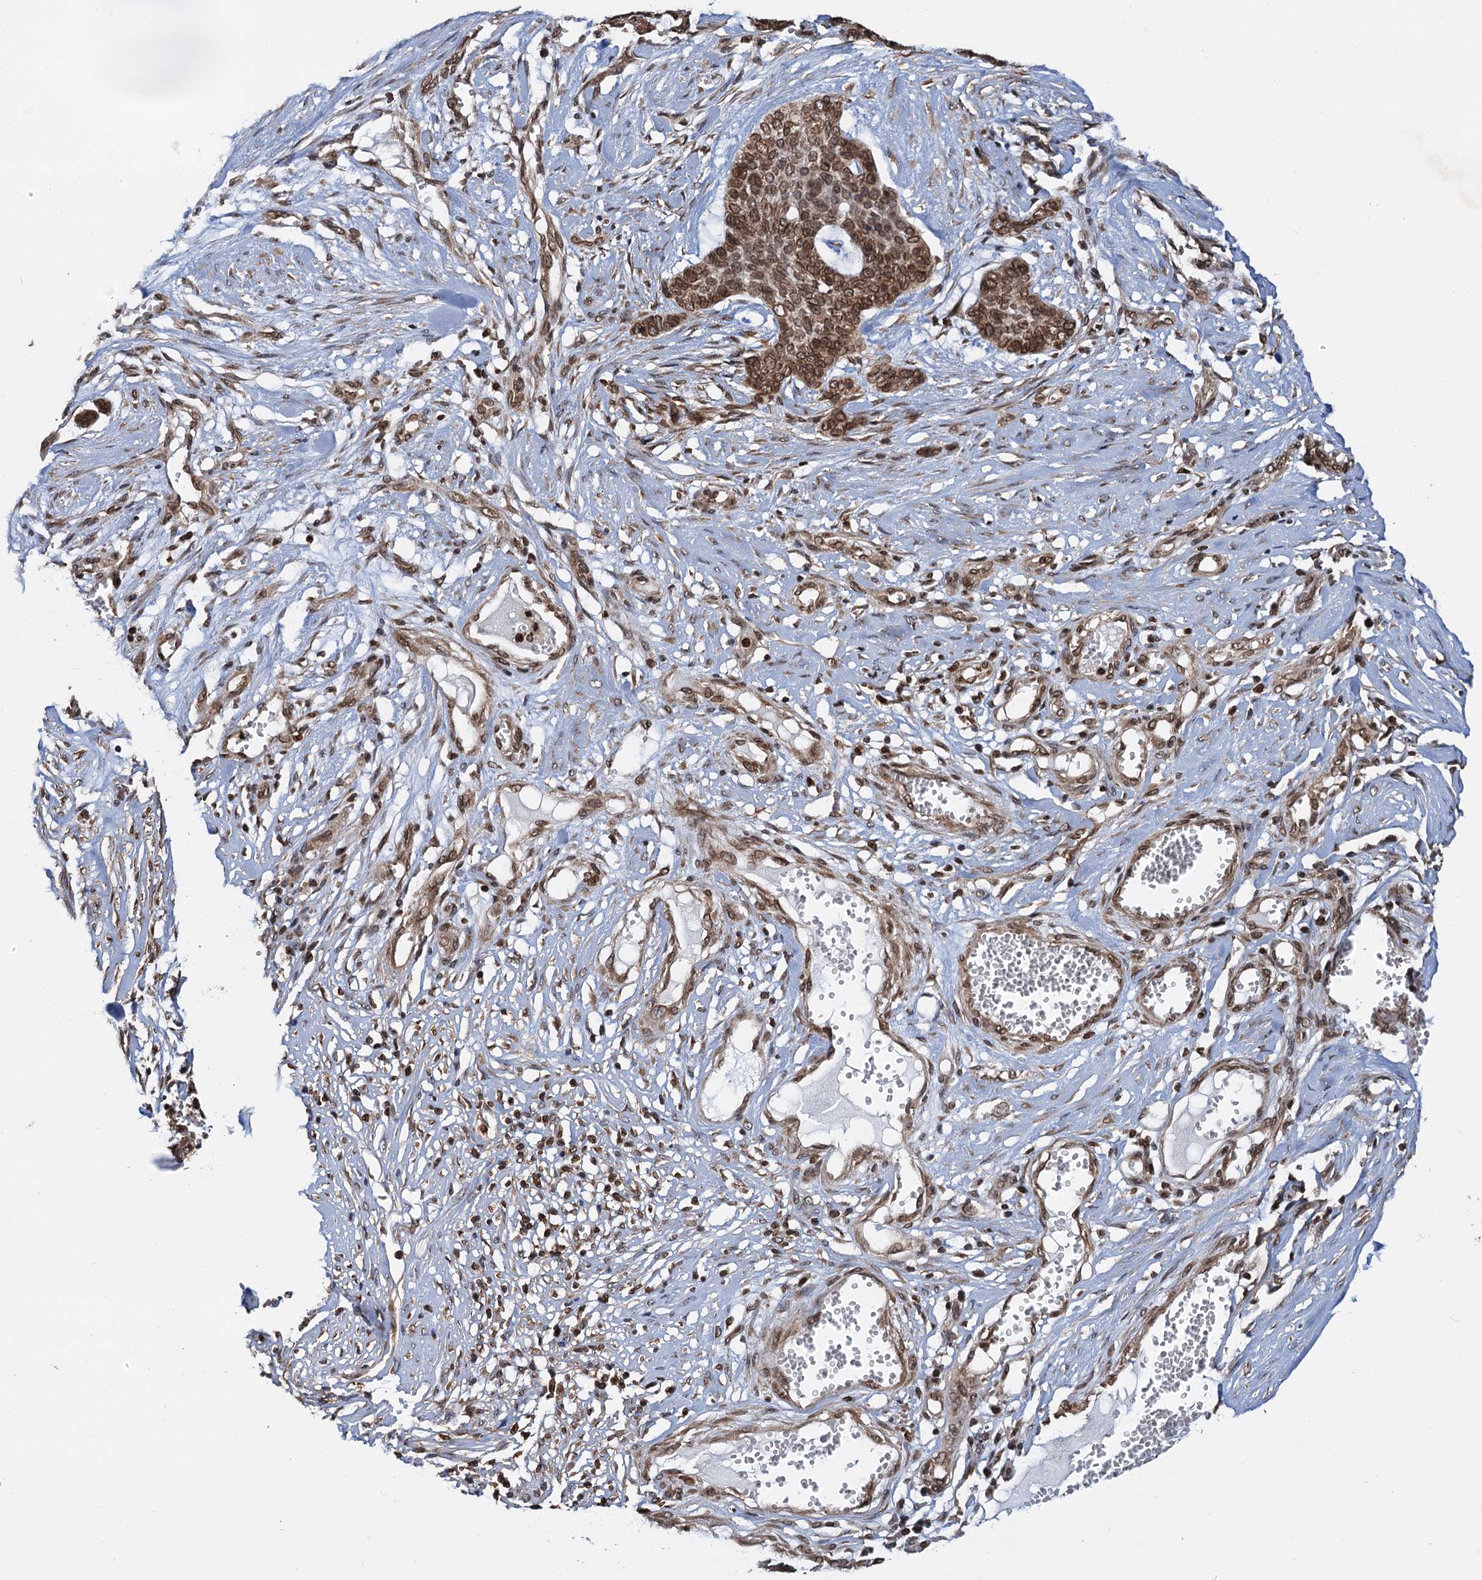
{"staining": {"intensity": "strong", "quantity": ">75%", "location": "cytoplasmic/membranous,nuclear"}, "tissue": "skin cancer", "cell_type": "Tumor cells", "image_type": "cancer", "snomed": [{"axis": "morphology", "description": "Basal cell carcinoma"}, {"axis": "topography", "description": "Skin"}], "caption": "The immunohistochemical stain labels strong cytoplasmic/membranous and nuclear expression in tumor cells of basal cell carcinoma (skin) tissue. Using DAB (3,3'-diaminobenzidine) (brown) and hematoxylin (blue) stains, captured at high magnification using brightfield microscopy.", "gene": "ZC3H13", "patient": {"sex": "female", "age": 64}}